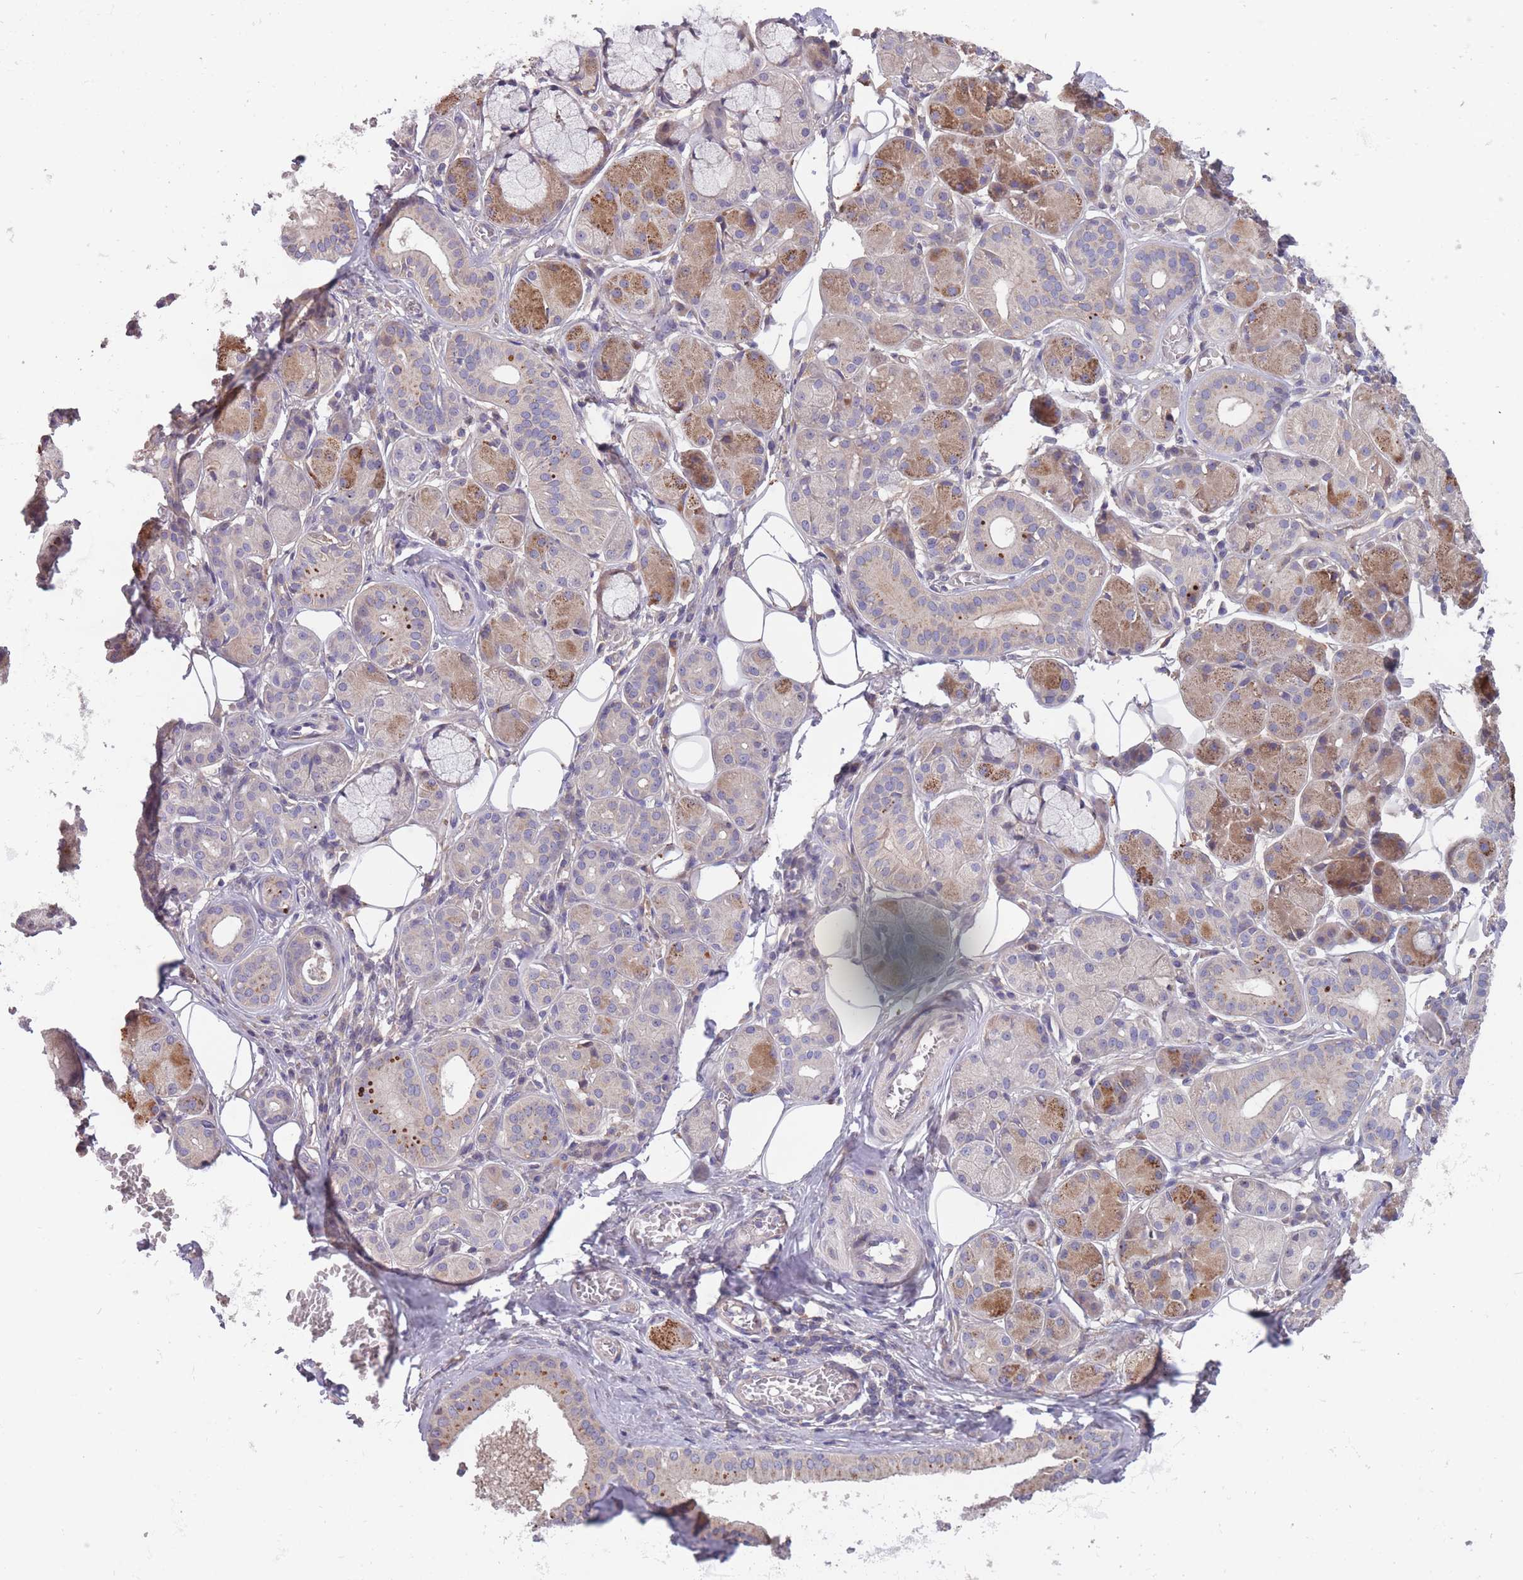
{"staining": {"intensity": "strong", "quantity": "25%-75%", "location": "cytoplasmic/membranous"}, "tissue": "salivary gland", "cell_type": "Glandular cells", "image_type": "normal", "snomed": [{"axis": "morphology", "description": "Squamous cell carcinoma, NOS"}, {"axis": "topography", "description": "Skin"}, {"axis": "topography", "description": "Head-Neck"}], "caption": "Unremarkable salivary gland demonstrates strong cytoplasmic/membranous expression in about 25%-75% of glandular cells, visualized by immunohistochemistry.", "gene": "ITPKC", "patient": {"sex": "male", "age": 80}}